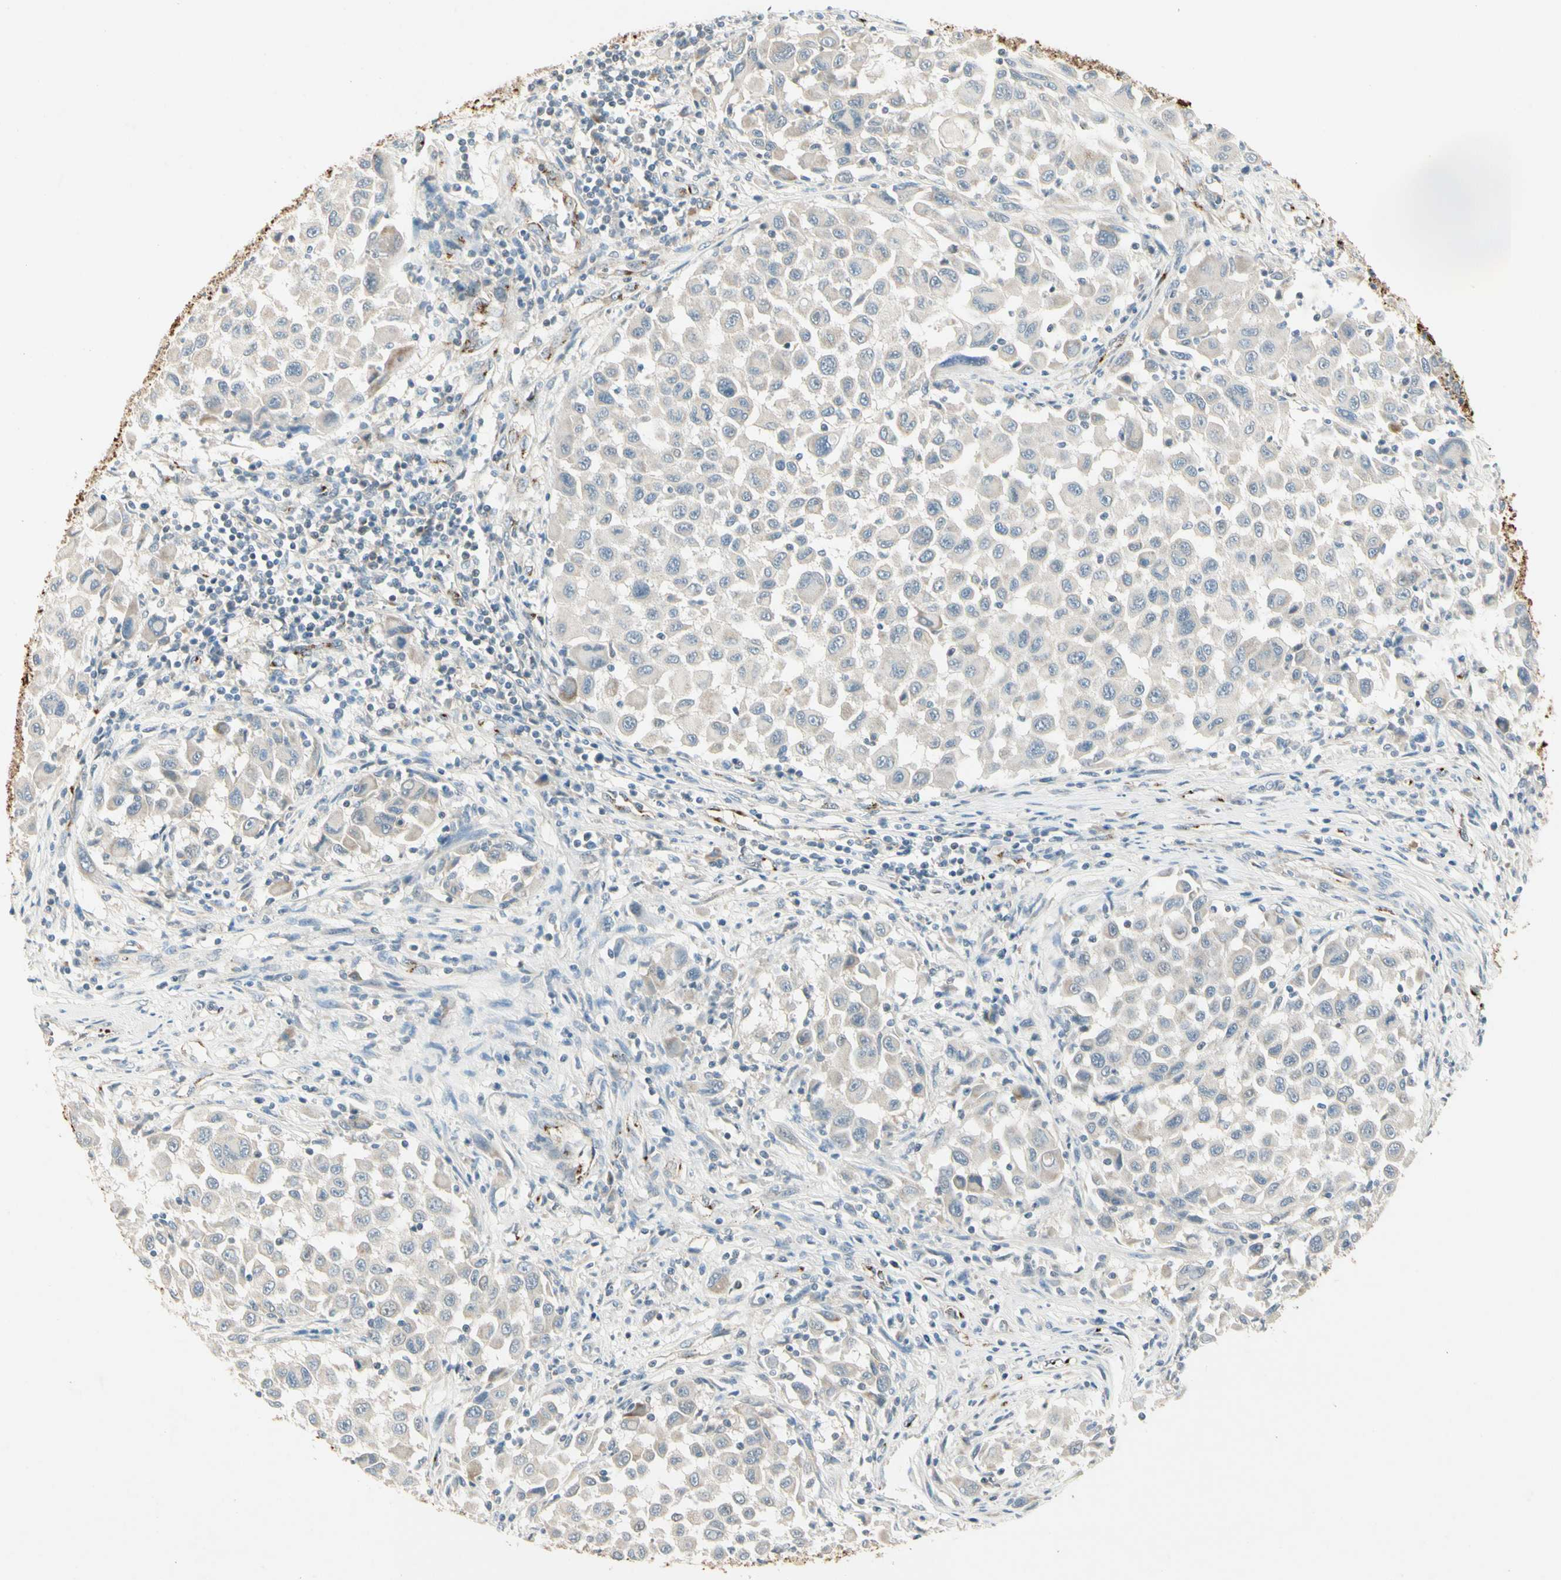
{"staining": {"intensity": "negative", "quantity": "none", "location": "none"}, "tissue": "melanoma", "cell_type": "Tumor cells", "image_type": "cancer", "snomed": [{"axis": "morphology", "description": "Malignant melanoma, Metastatic site"}, {"axis": "topography", "description": "Lymph node"}], "caption": "Immunohistochemistry (IHC) image of malignant melanoma (metastatic site) stained for a protein (brown), which shows no expression in tumor cells.", "gene": "MANSC1", "patient": {"sex": "male", "age": 61}}